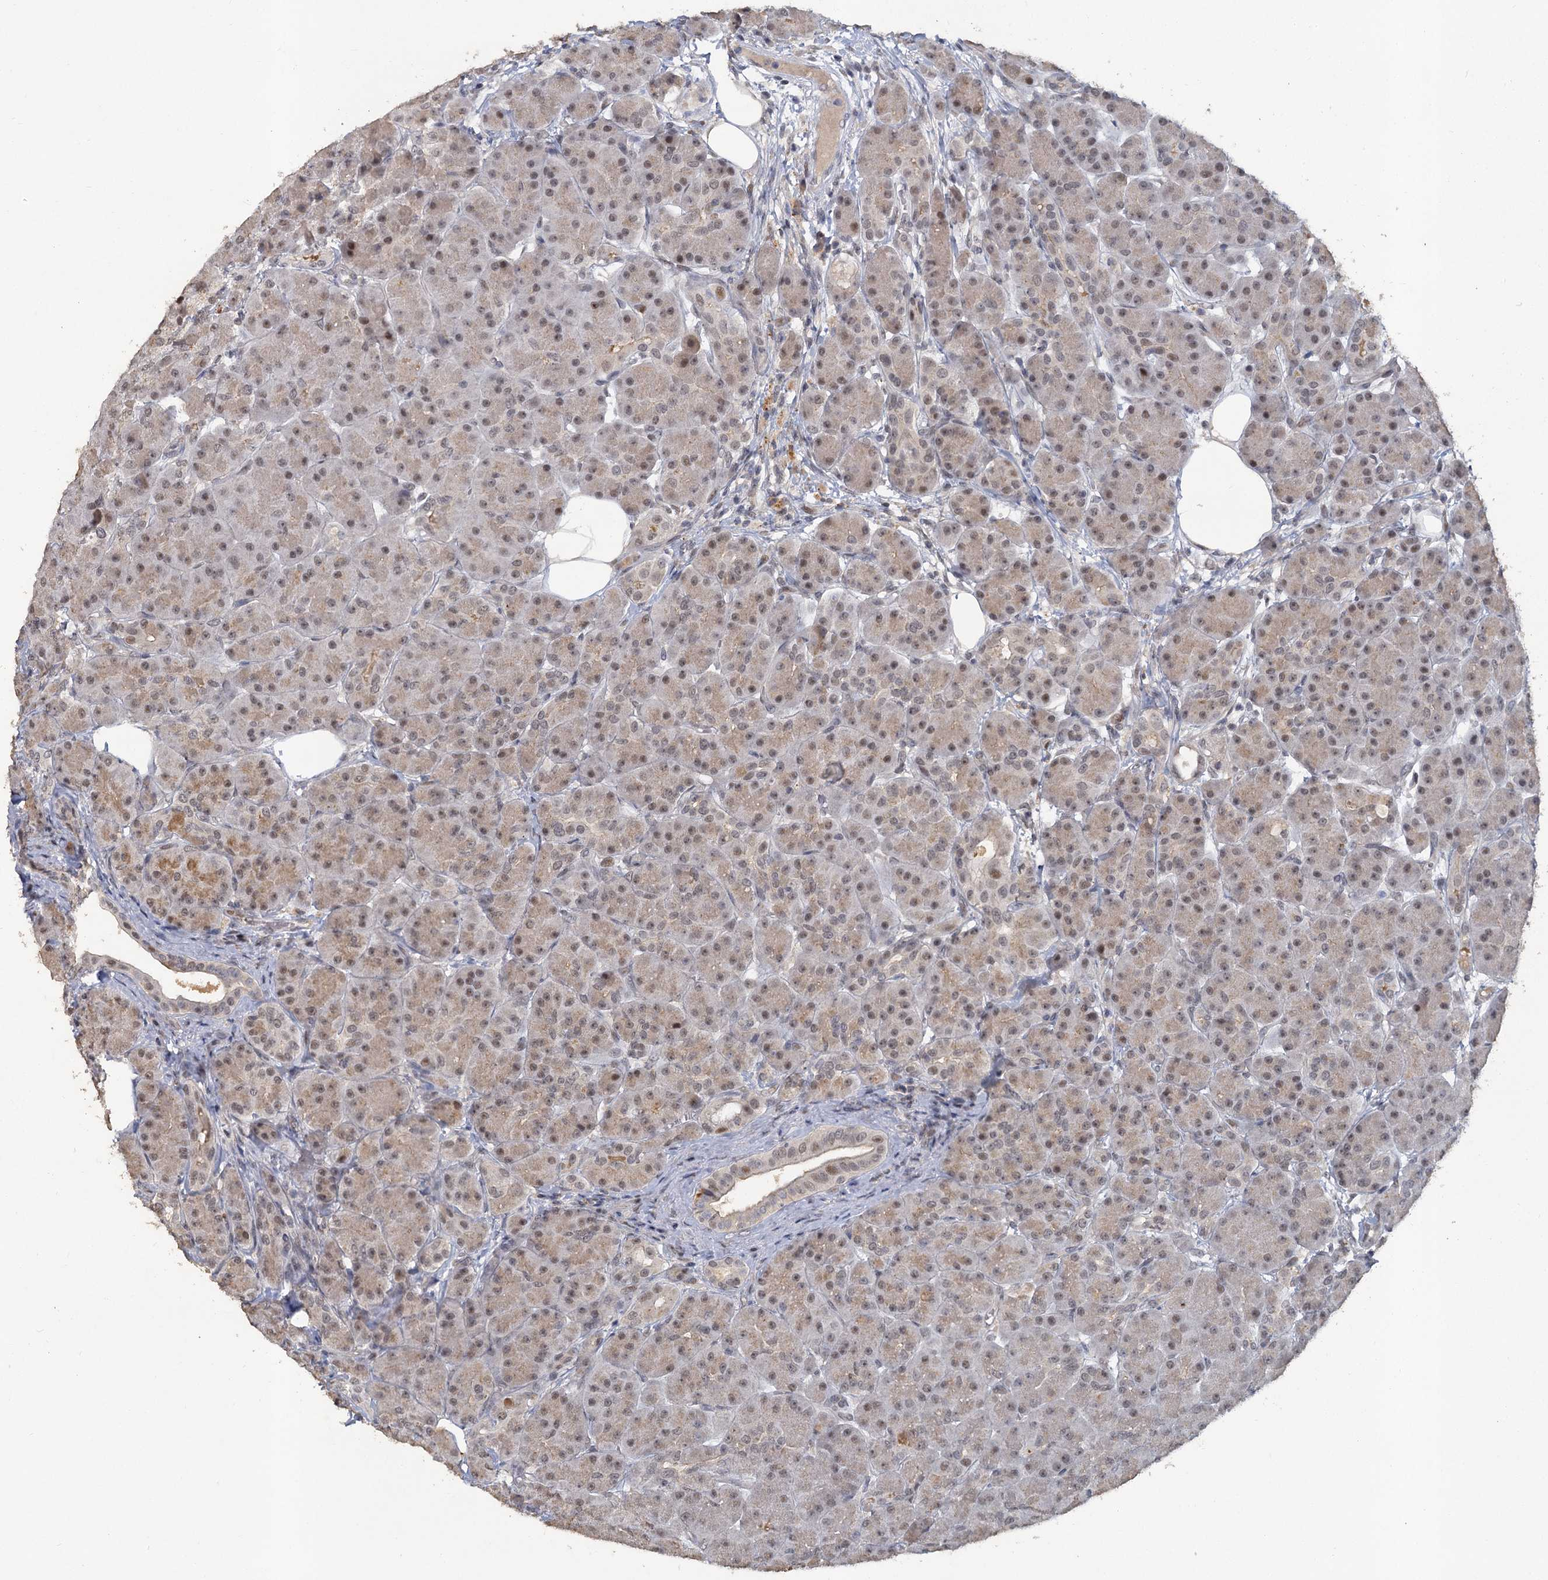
{"staining": {"intensity": "moderate", "quantity": ">75%", "location": "cytoplasmic/membranous,nuclear"}, "tissue": "pancreas", "cell_type": "Exocrine glandular cells", "image_type": "normal", "snomed": [{"axis": "morphology", "description": "Normal tissue, NOS"}, {"axis": "topography", "description": "Pancreas"}], "caption": "Unremarkable pancreas was stained to show a protein in brown. There is medium levels of moderate cytoplasmic/membranous,nuclear staining in approximately >75% of exocrine glandular cells. The staining was performed using DAB (3,3'-diaminobenzidine), with brown indicating positive protein expression. Nuclei are stained blue with hematoxylin.", "gene": "MUCL1", "patient": {"sex": "male", "age": 63}}